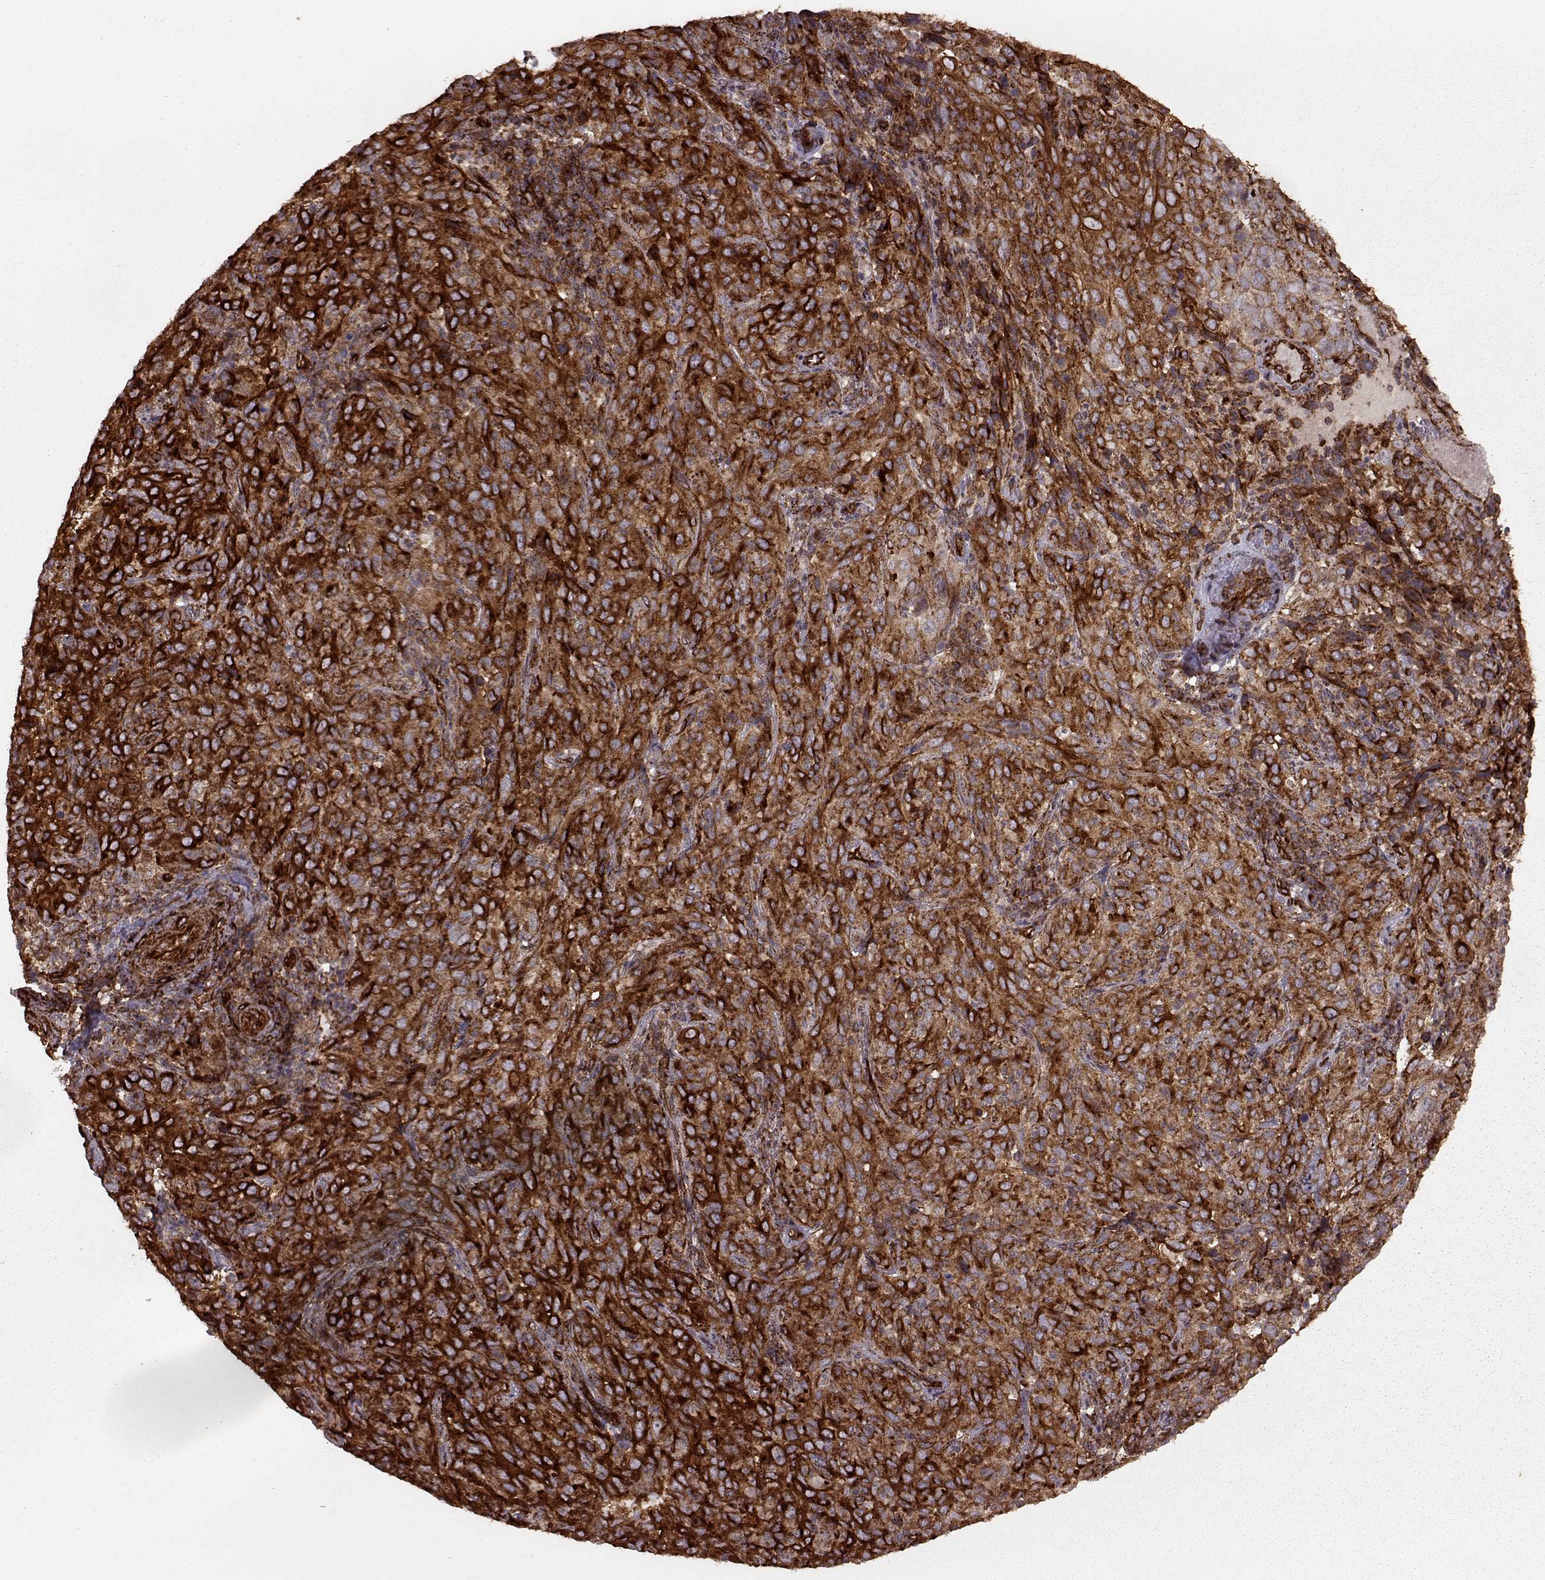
{"staining": {"intensity": "strong", "quantity": ">75%", "location": "cytoplasmic/membranous"}, "tissue": "cervical cancer", "cell_type": "Tumor cells", "image_type": "cancer", "snomed": [{"axis": "morphology", "description": "Squamous cell carcinoma, NOS"}, {"axis": "topography", "description": "Cervix"}], "caption": "Approximately >75% of tumor cells in cervical cancer (squamous cell carcinoma) reveal strong cytoplasmic/membranous protein staining as visualized by brown immunohistochemical staining.", "gene": "FXN", "patient": {"sex": "female", "age": 51}}